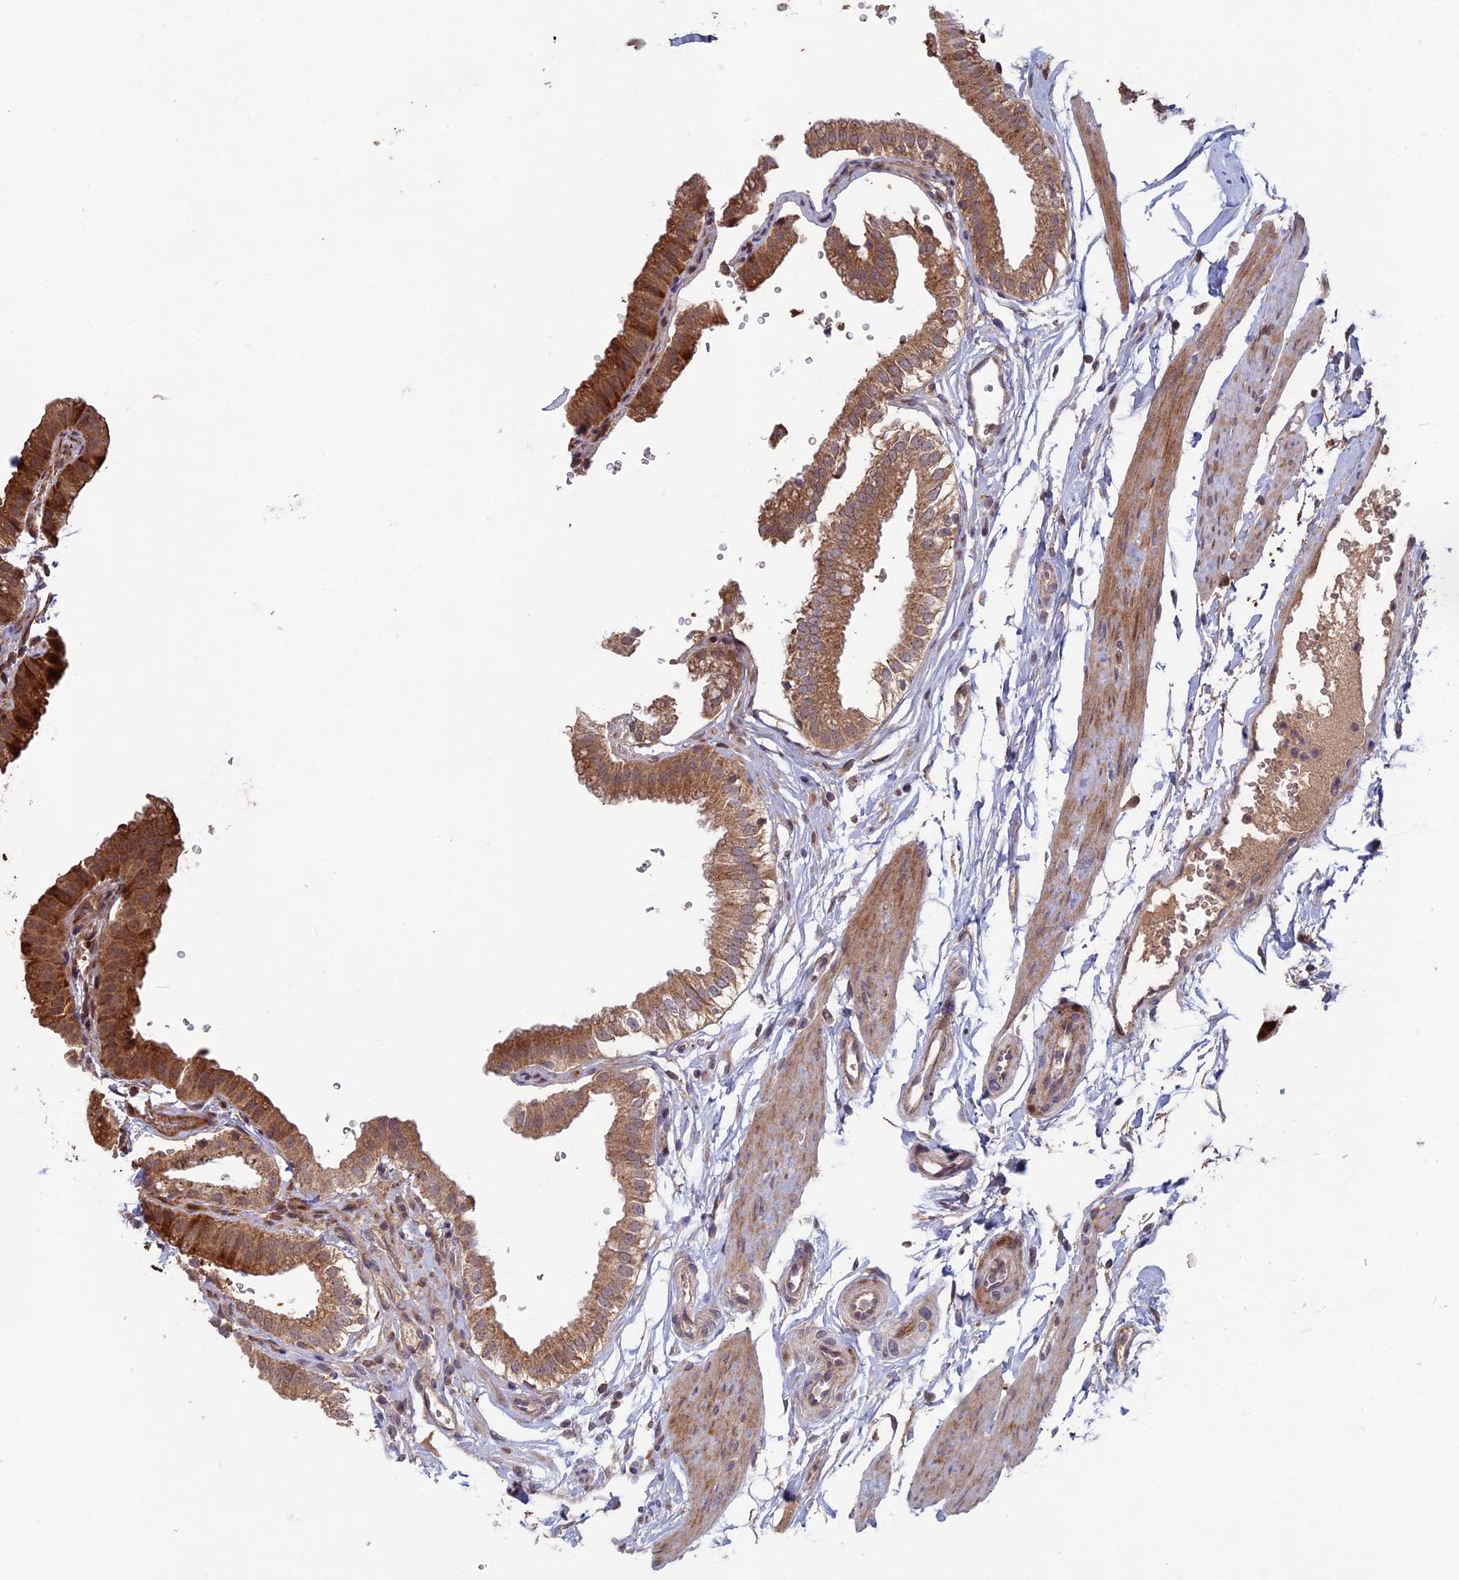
{"staining": {"intensity": "moderate", "quantity": ">75%", "location": "cytoplasmic/membranous"}, "tissue": "gallbladder", "cell_type": "Glandular cells", "image_type": "normal", "snomed": [{"axis": "morphology", "description": "Normal tissue, NOS"}, {"axis": "topography", "description": "Gallbladder"}], "caption": "Glandular cells show medium levels of moderate cytoplasmic/membranous expression in approximately >75% of cells in unremarkable gallbladder. The protein is stained brown, and the nuclei are stained in blue (DAB (3,3'-diaminobenzidine) IHC with brightfield microscopy, high magnification).", "gene": "RCCD1", "patient": {"sex": "female", "age": 61}}